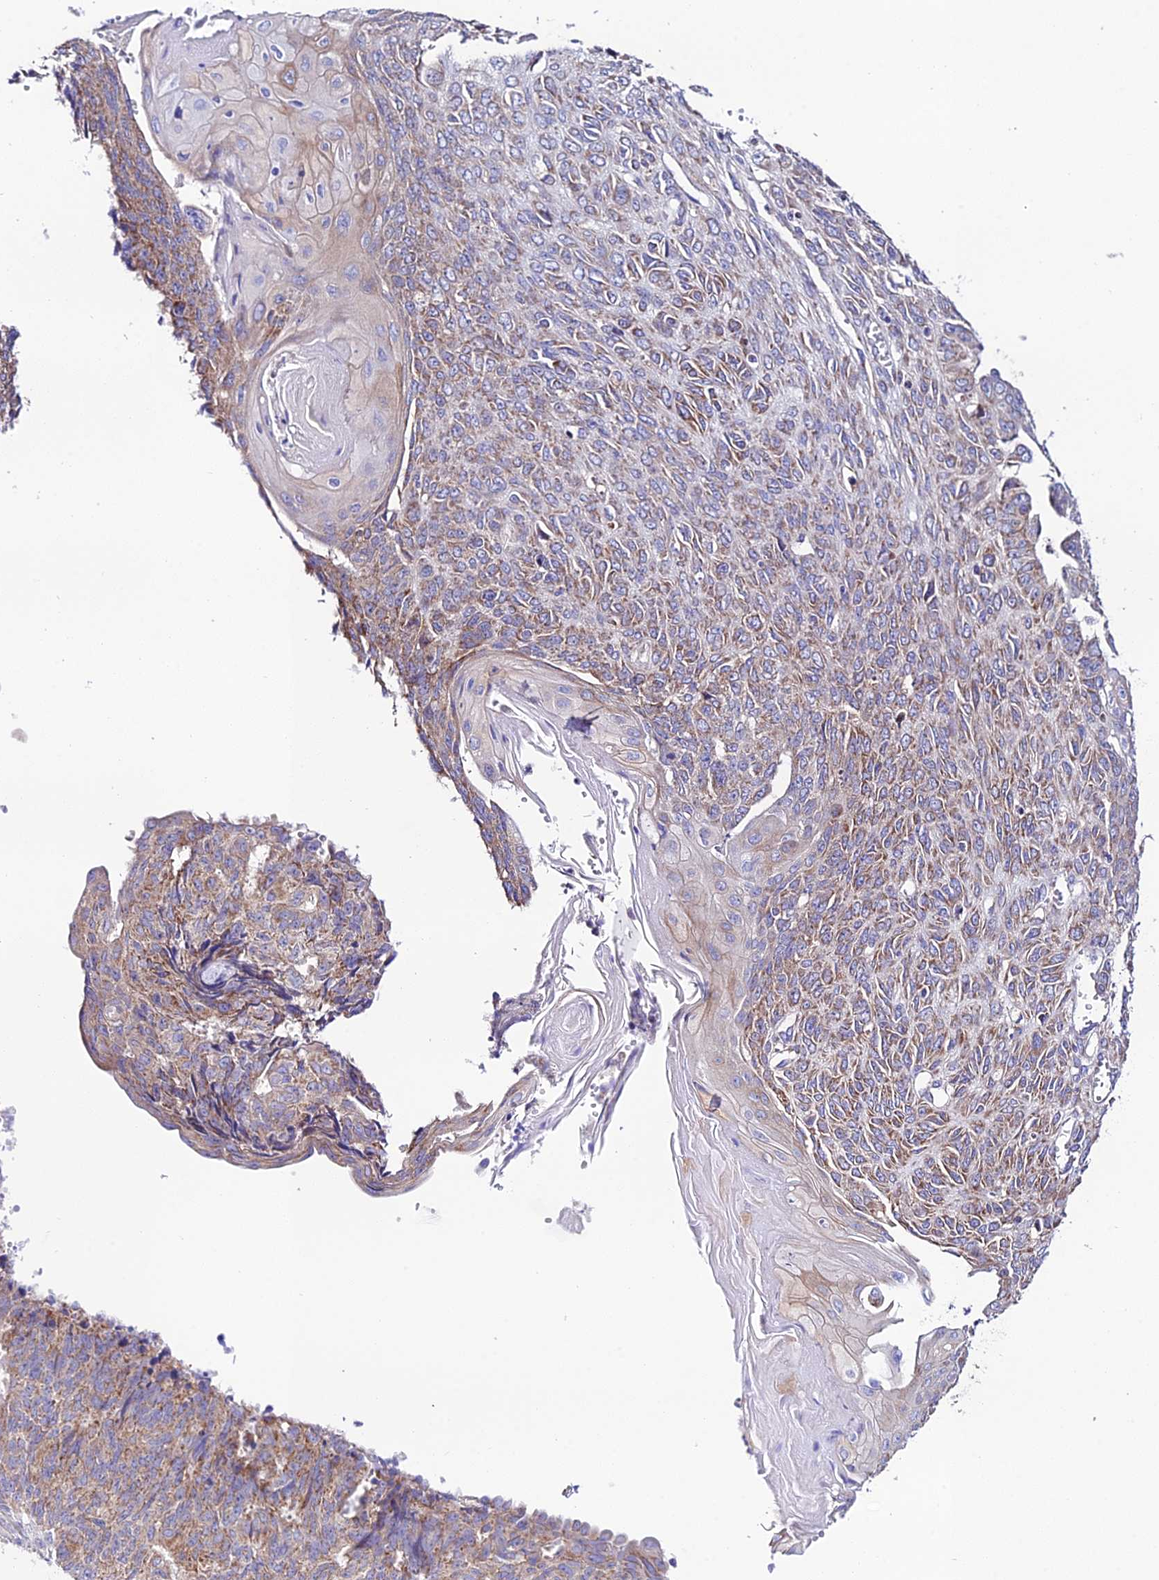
{"staining": {"intensity": "moderate", "quantity": ">75%", "location": "cytoplasmic/membranous"}, "tissue": "endometrial cancer", "cell_type": "Tumor cells", "image_type": "cancer", "snomed": [{"axis": "morphology", "description": "Adenocarcinoma, NOS"}, {"axis": "topography", "description": "Endometrium"}], "caption": "Human endometrial cancer stained with a brown dye reveals moderate cytoplasmic/membranous positive staining in about >75% of tumor cells.", "gene": "HSDL2", "patient": {"sex": "female", "age": 32}}